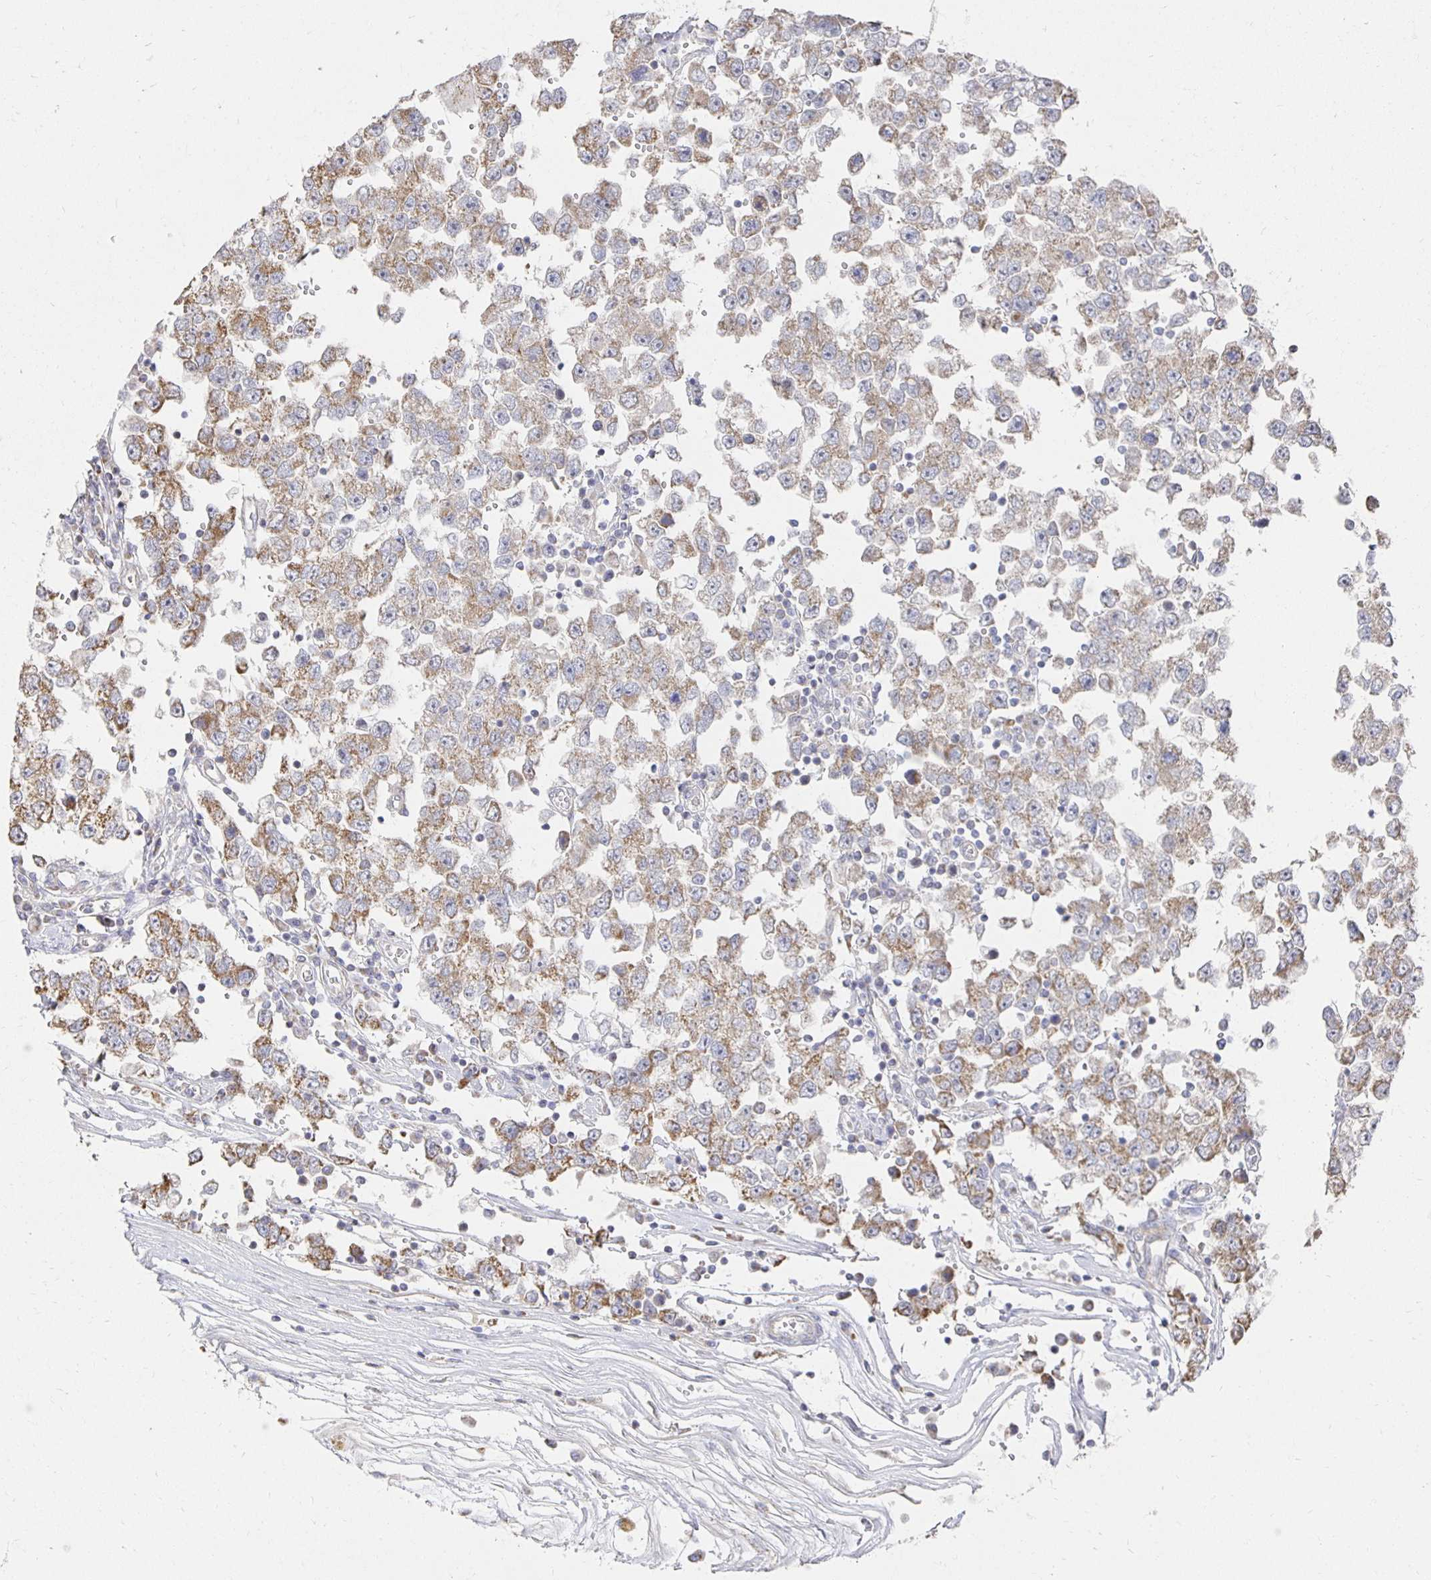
{"staining": {"intensity": "moderate", "quantity": ">75%", "location": "cytoplasmic/membranous"}, "tissue": "testis cancer", "cell_type": "Tumor cells", "image_type": "cancer", "snomed": [{"axis": "morphology", "description": "Seminoma, NOS"}, {"axis": "topography", "description": "Testis"}], "caption": "Protein expression analysis of human testis cancer reveals moderate cytoplasmic/membranous expression in approximately >75% of tumor cells. (Brightfield microscopy of DAB IHC at high magnification).", "gene": "NKX2-8", "patient": {"sex": "male", "age": 34}}